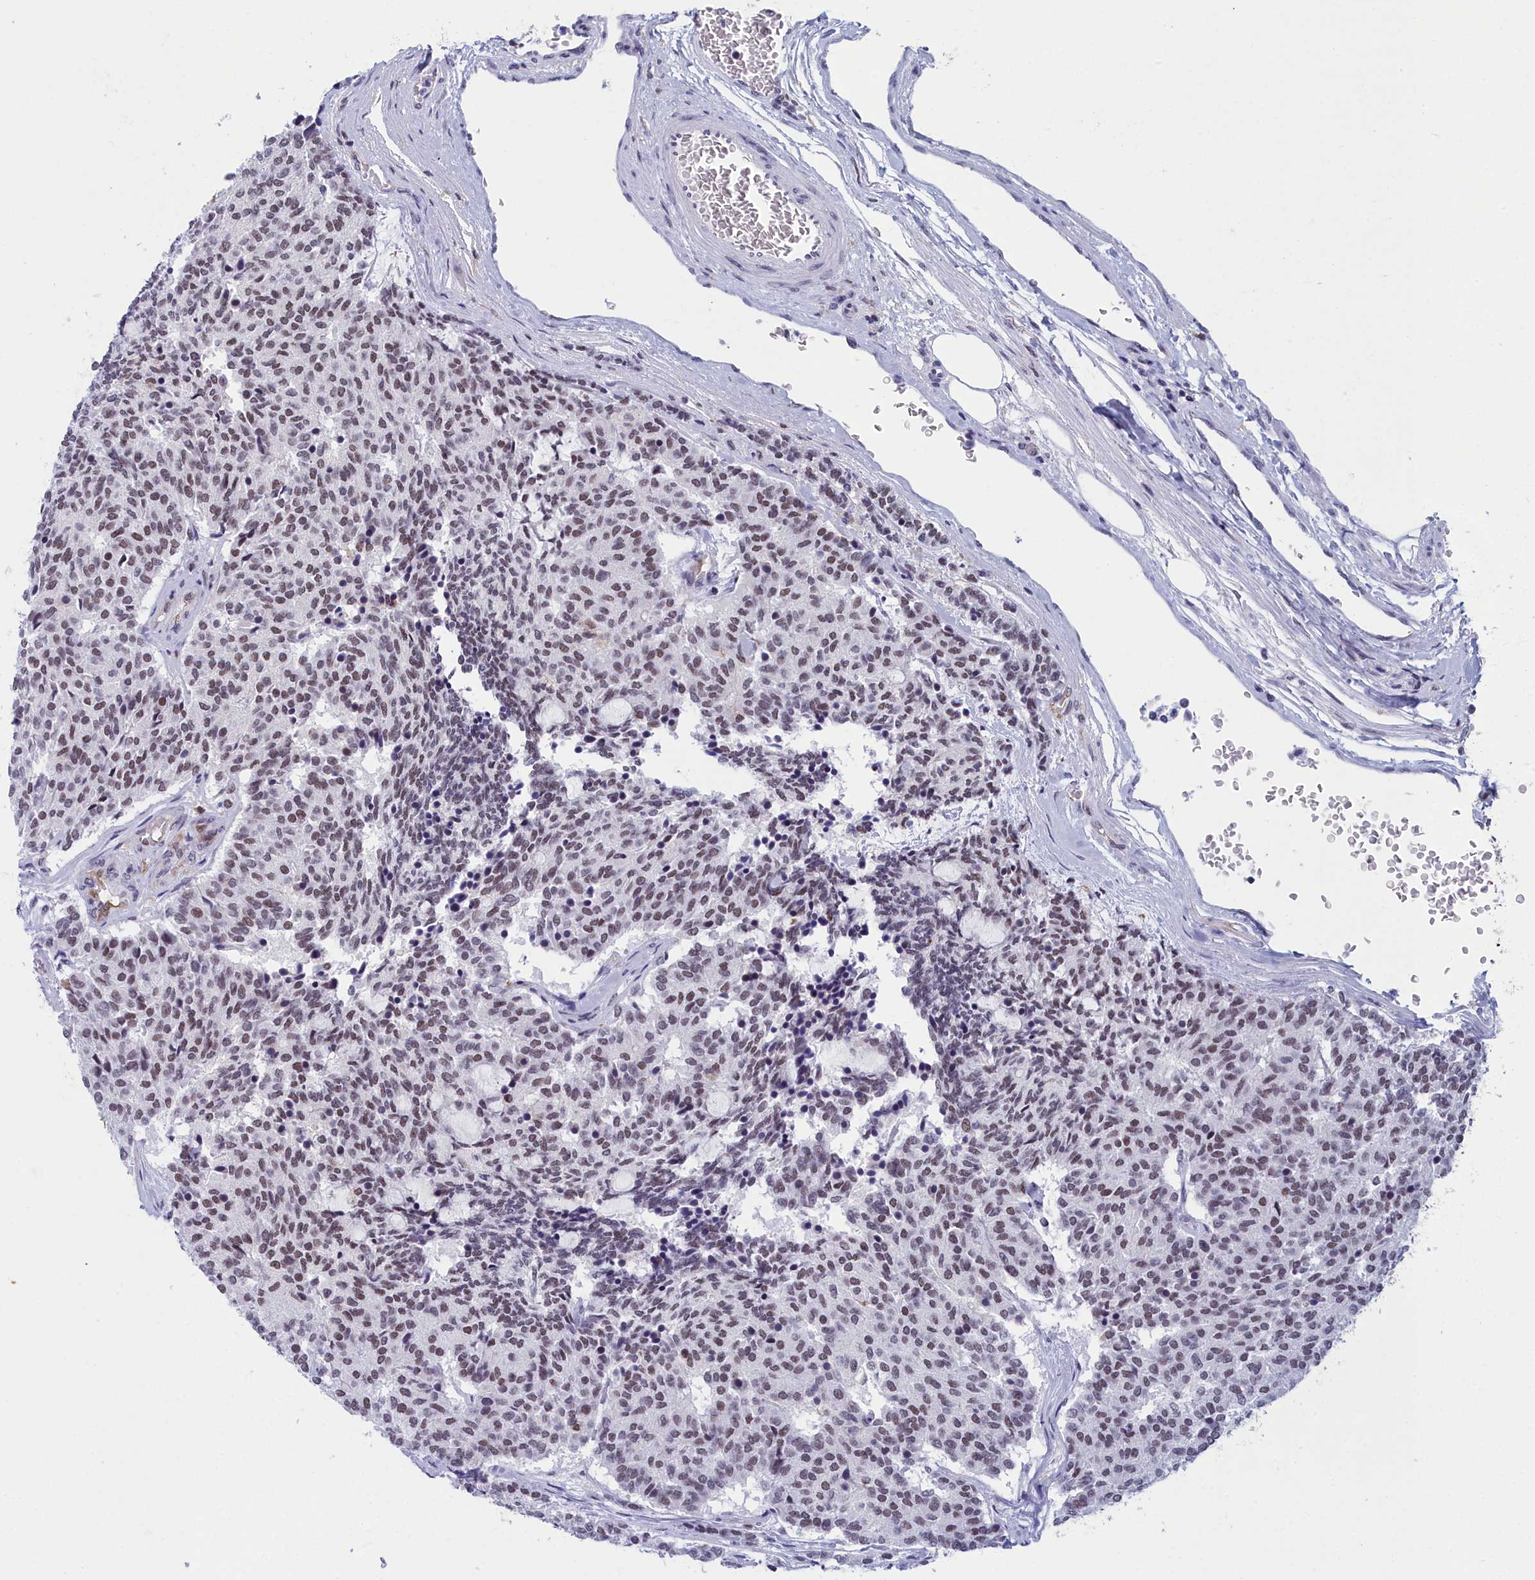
{"staining": {"intensity": "moderate", "quantity": ">75%", "location": "nuclear"}, "tissue": "carcinoid", "cell_type": "Tumor cells", "image_type": "cancer", "snomed": [{"axis": "morphology", "description": "Carcinoid, malignant, NOS"}, {"axis": "topography", "description": "Pancreas"}], "caption": "Human carcinoid stained with a protein marker displays moderate staining in tumor cells.", "gene": "CCDC97", "patient": {"sex": "female", "age": 54}}